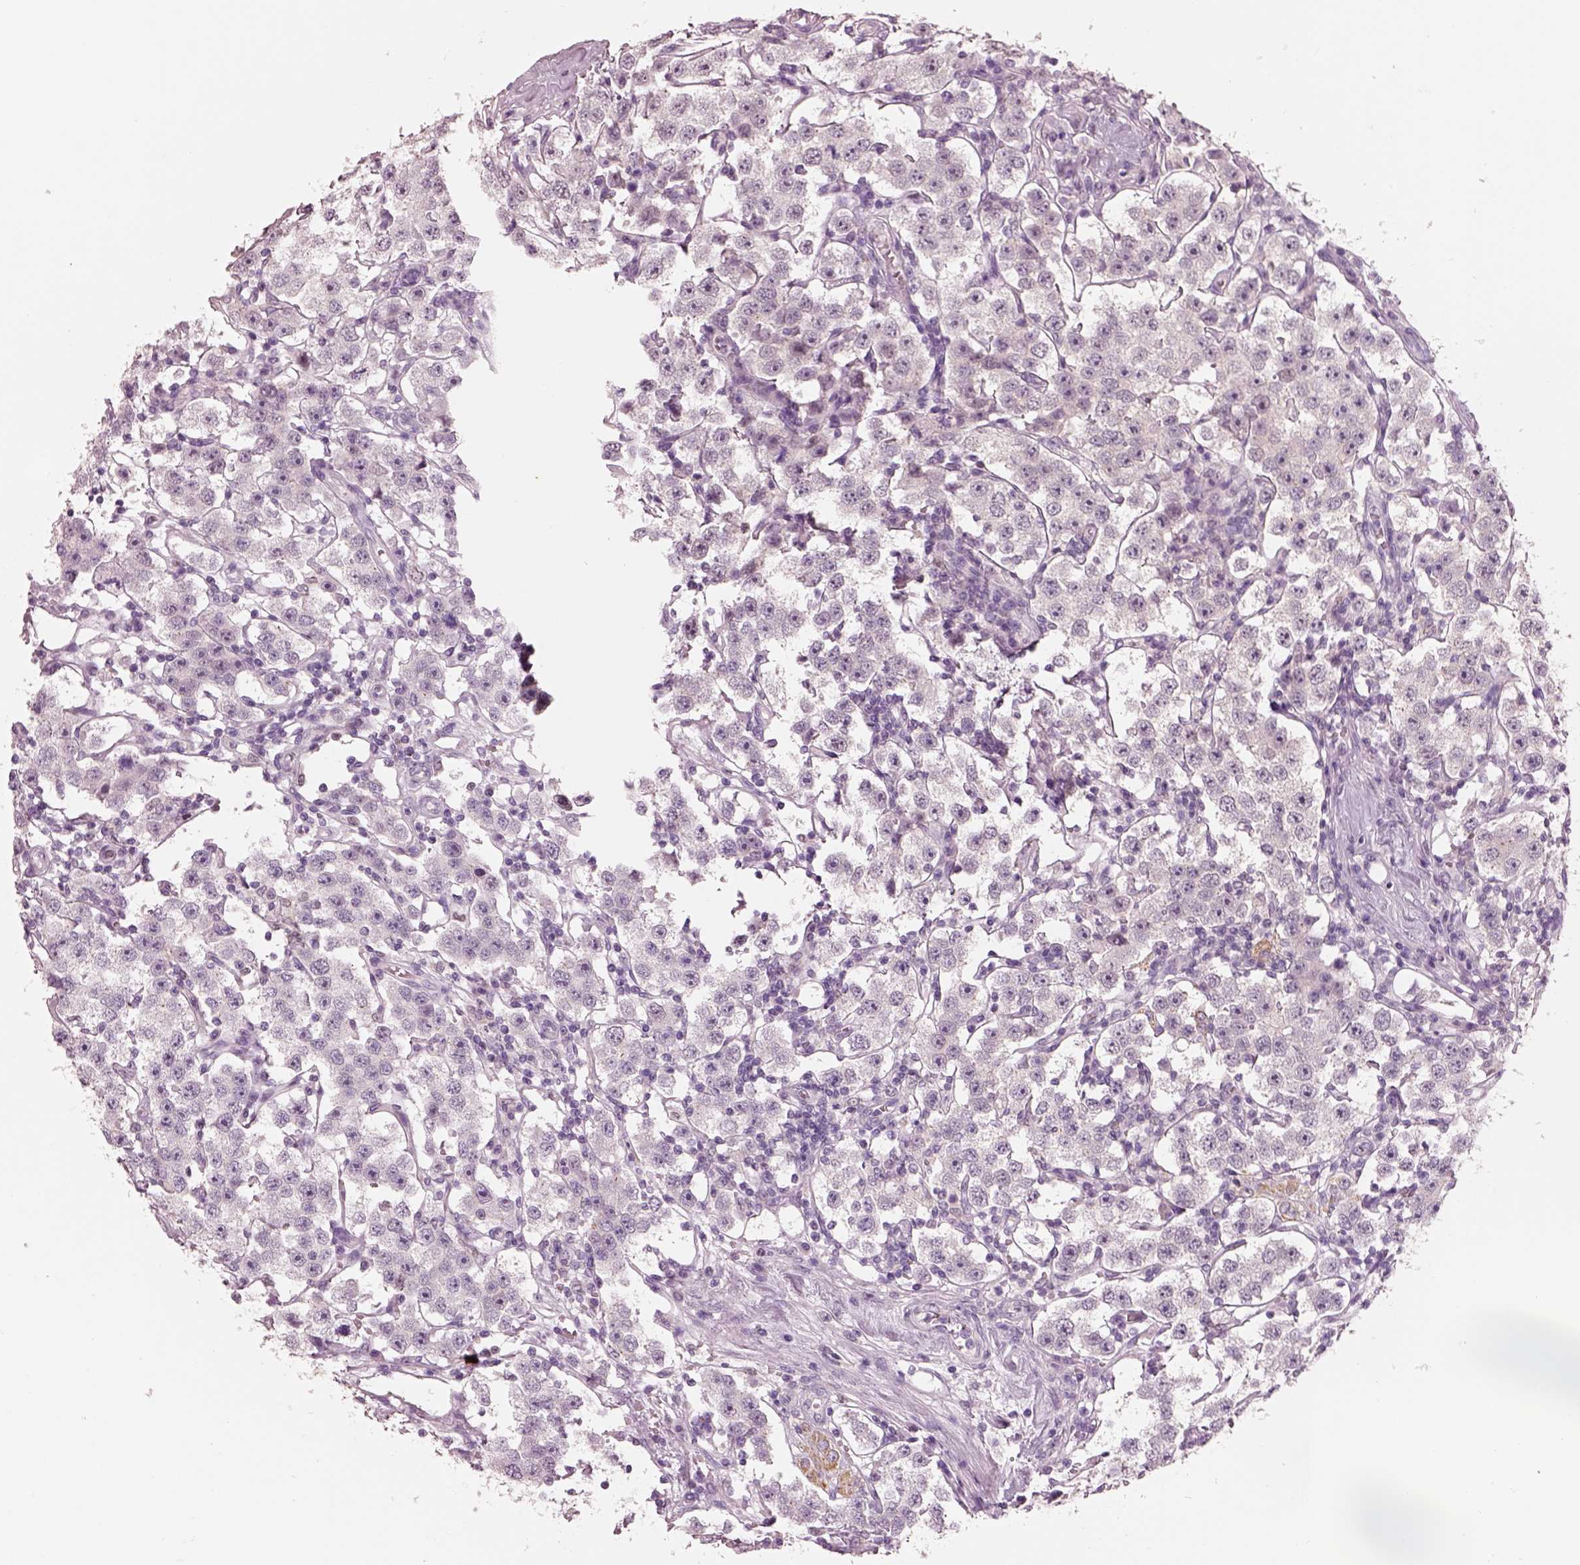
{"staining": {"intensity": "negative", "quantity": "none", "location": "none"}, "tissue": "testis cancer", "cell_type": "Tumor cells", "image_type": "cancer", "snomed": [{"axis": "morphology", "description": "Seminoma, NOS"}, {"axis": "topography", "description": "Testis"}], "caption": "Immunohistochemistry (IHC) histopathology image of testis cancer (seminoma) stained for a protein (brown), which exhibits no expression in tumor cells.", "gene": "ELSPBP1", "patient": {"sex": "male", "age": 37}}